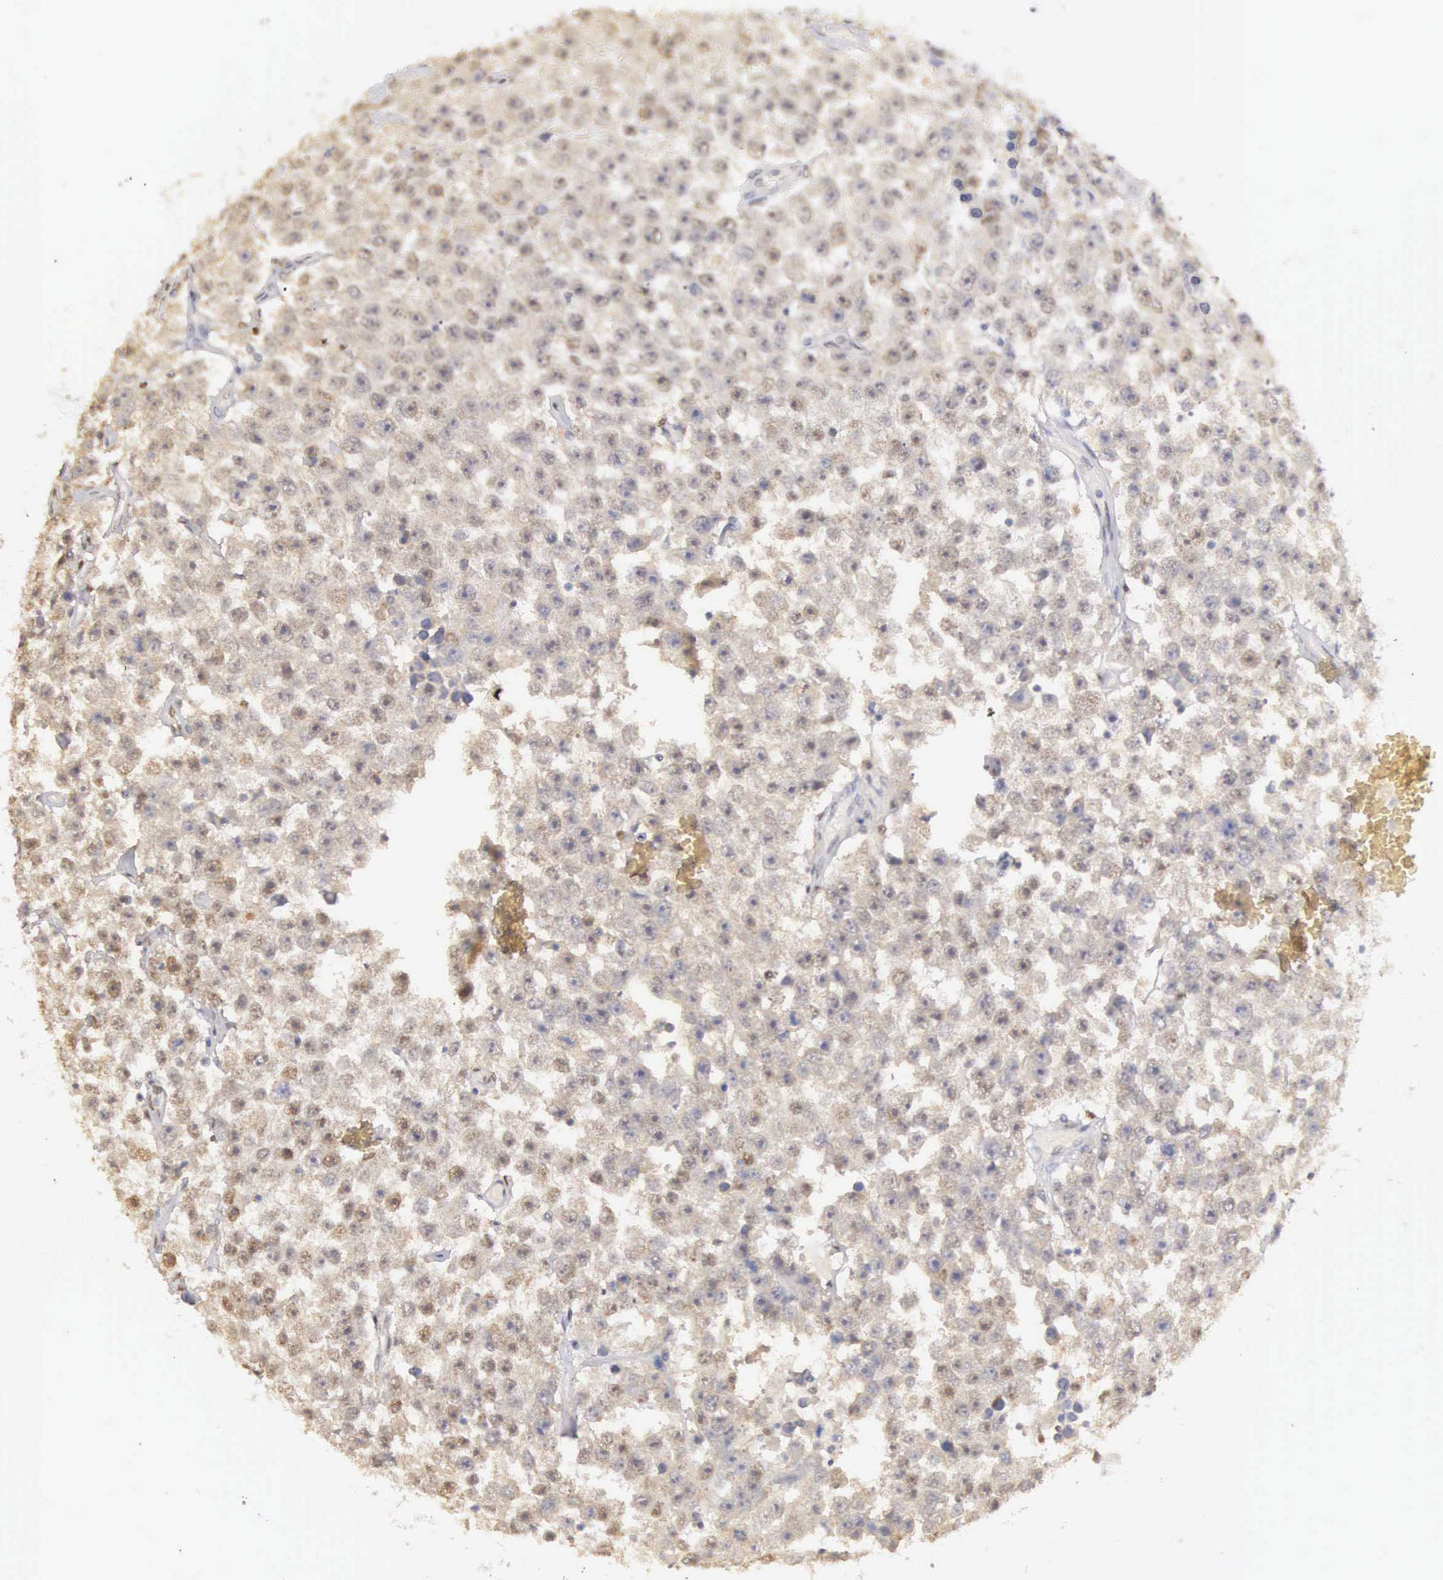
{"staining": {"intensity": "weak", "quantity": "<25%", "location": "cytoplasmic/membranous,nuclear"}, "tissue": "testis cancer", "cell_type": "Tumor cells", "image_type": "cancer", "snomed": [{"axis": "morphology", "description": "Seminoma, NOS"}, {"axis": "topography", "description": "Testis"}], "caption": "DAB immunohistochemical staining of human testis seminoma reveals no significant expression in tumor cells.", "gene": "UBA1", "patient": {"sex": "male", "age": 52}}